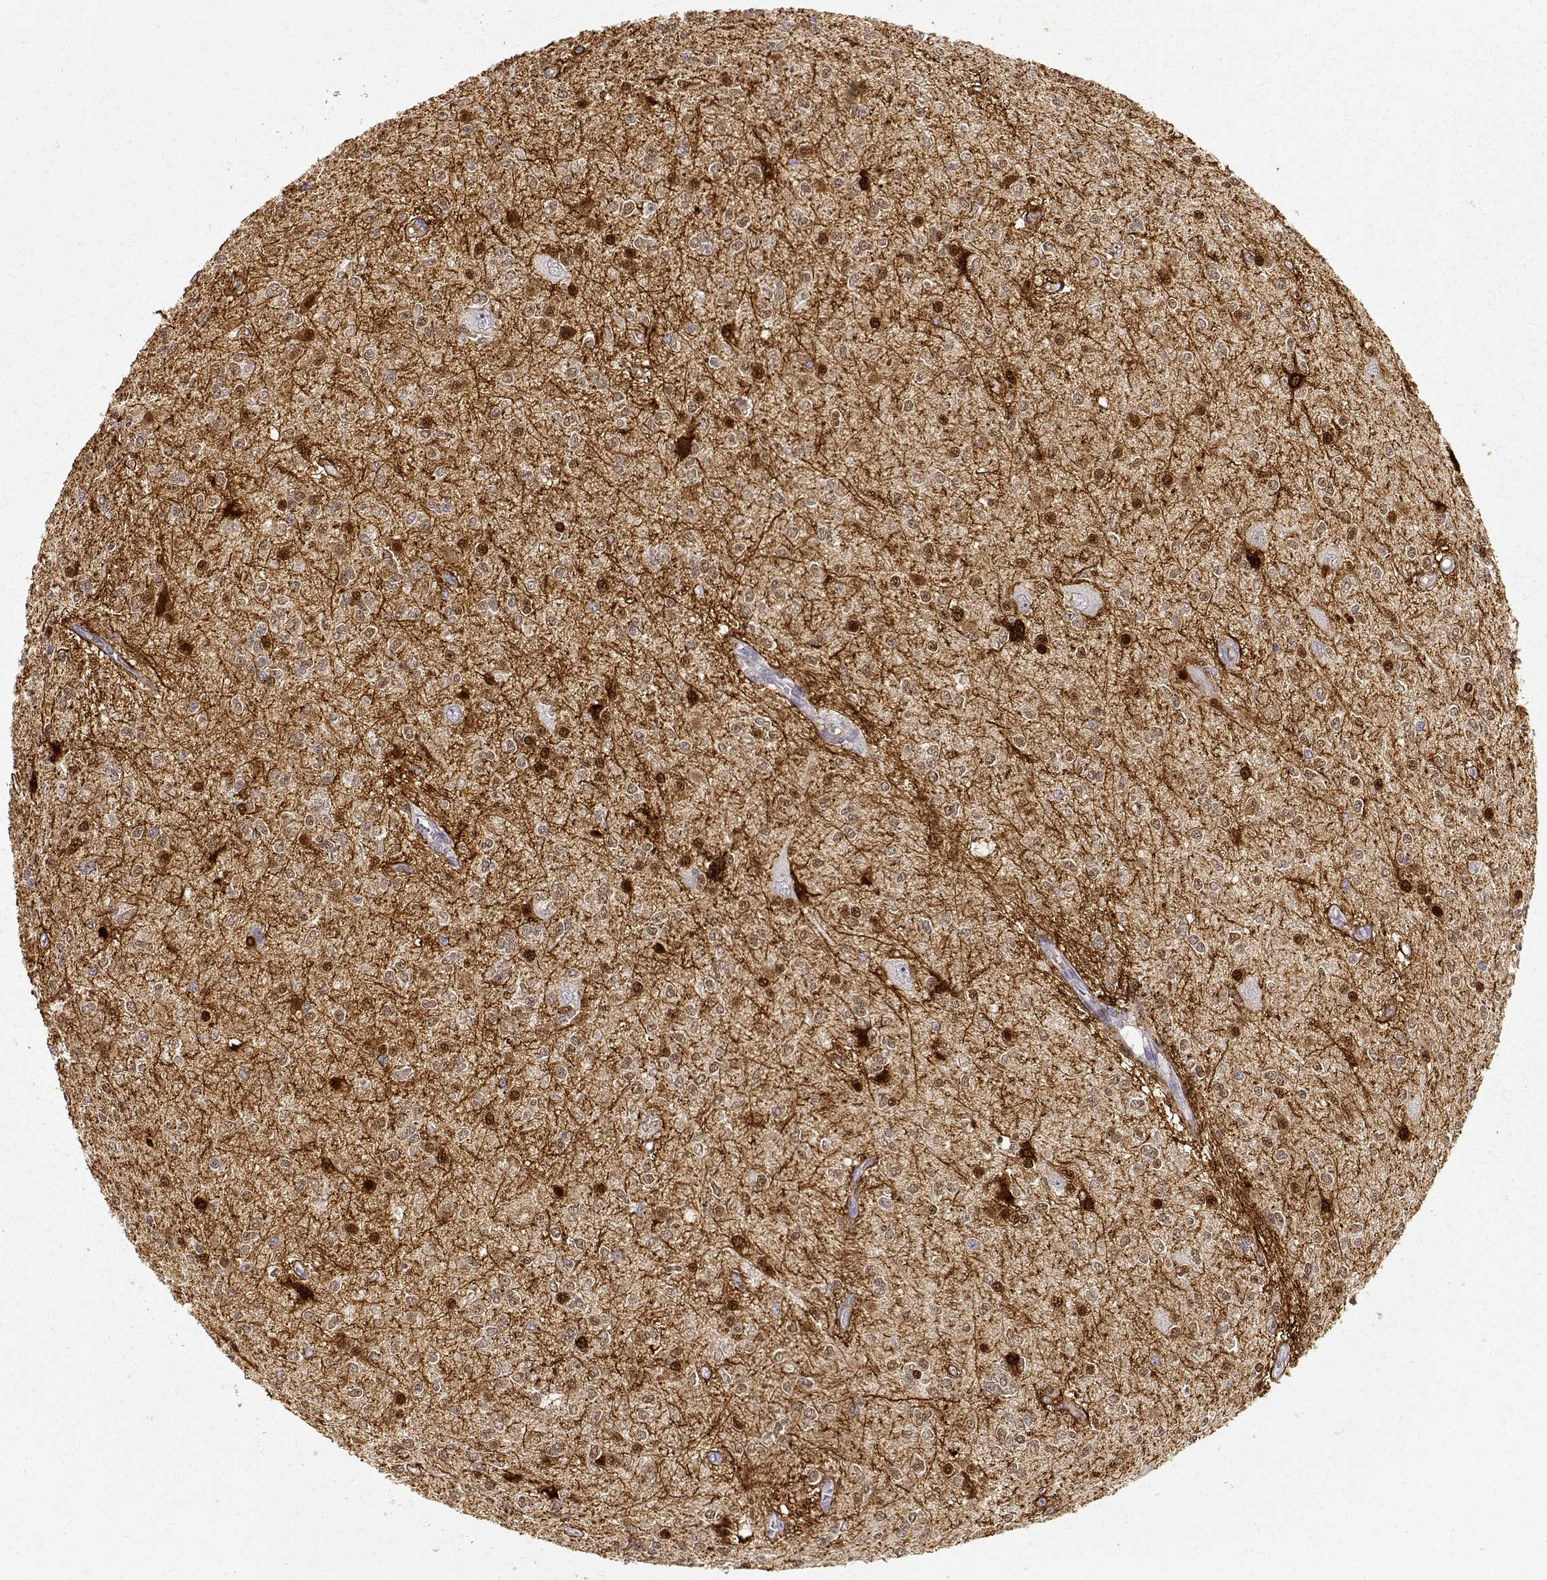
{"staining": {"intensity": "weak", "quantity": ">75%", "location": "nuclear"}, "tissue": "glioma", "cell_type": "Tumor cells", "image_type": "cancer", "snomed": [{"axis": "morphology", "description": "Glioma, malignant, Low grade"}, {"axis": "topography", "description": "Brain"}], "caption": "Tumor cells reveal low levels of weak nuclear positivity in about >75% of cells in glioma.", "gene": "S100B", "patient": {"sex": "male", "age": 67}}